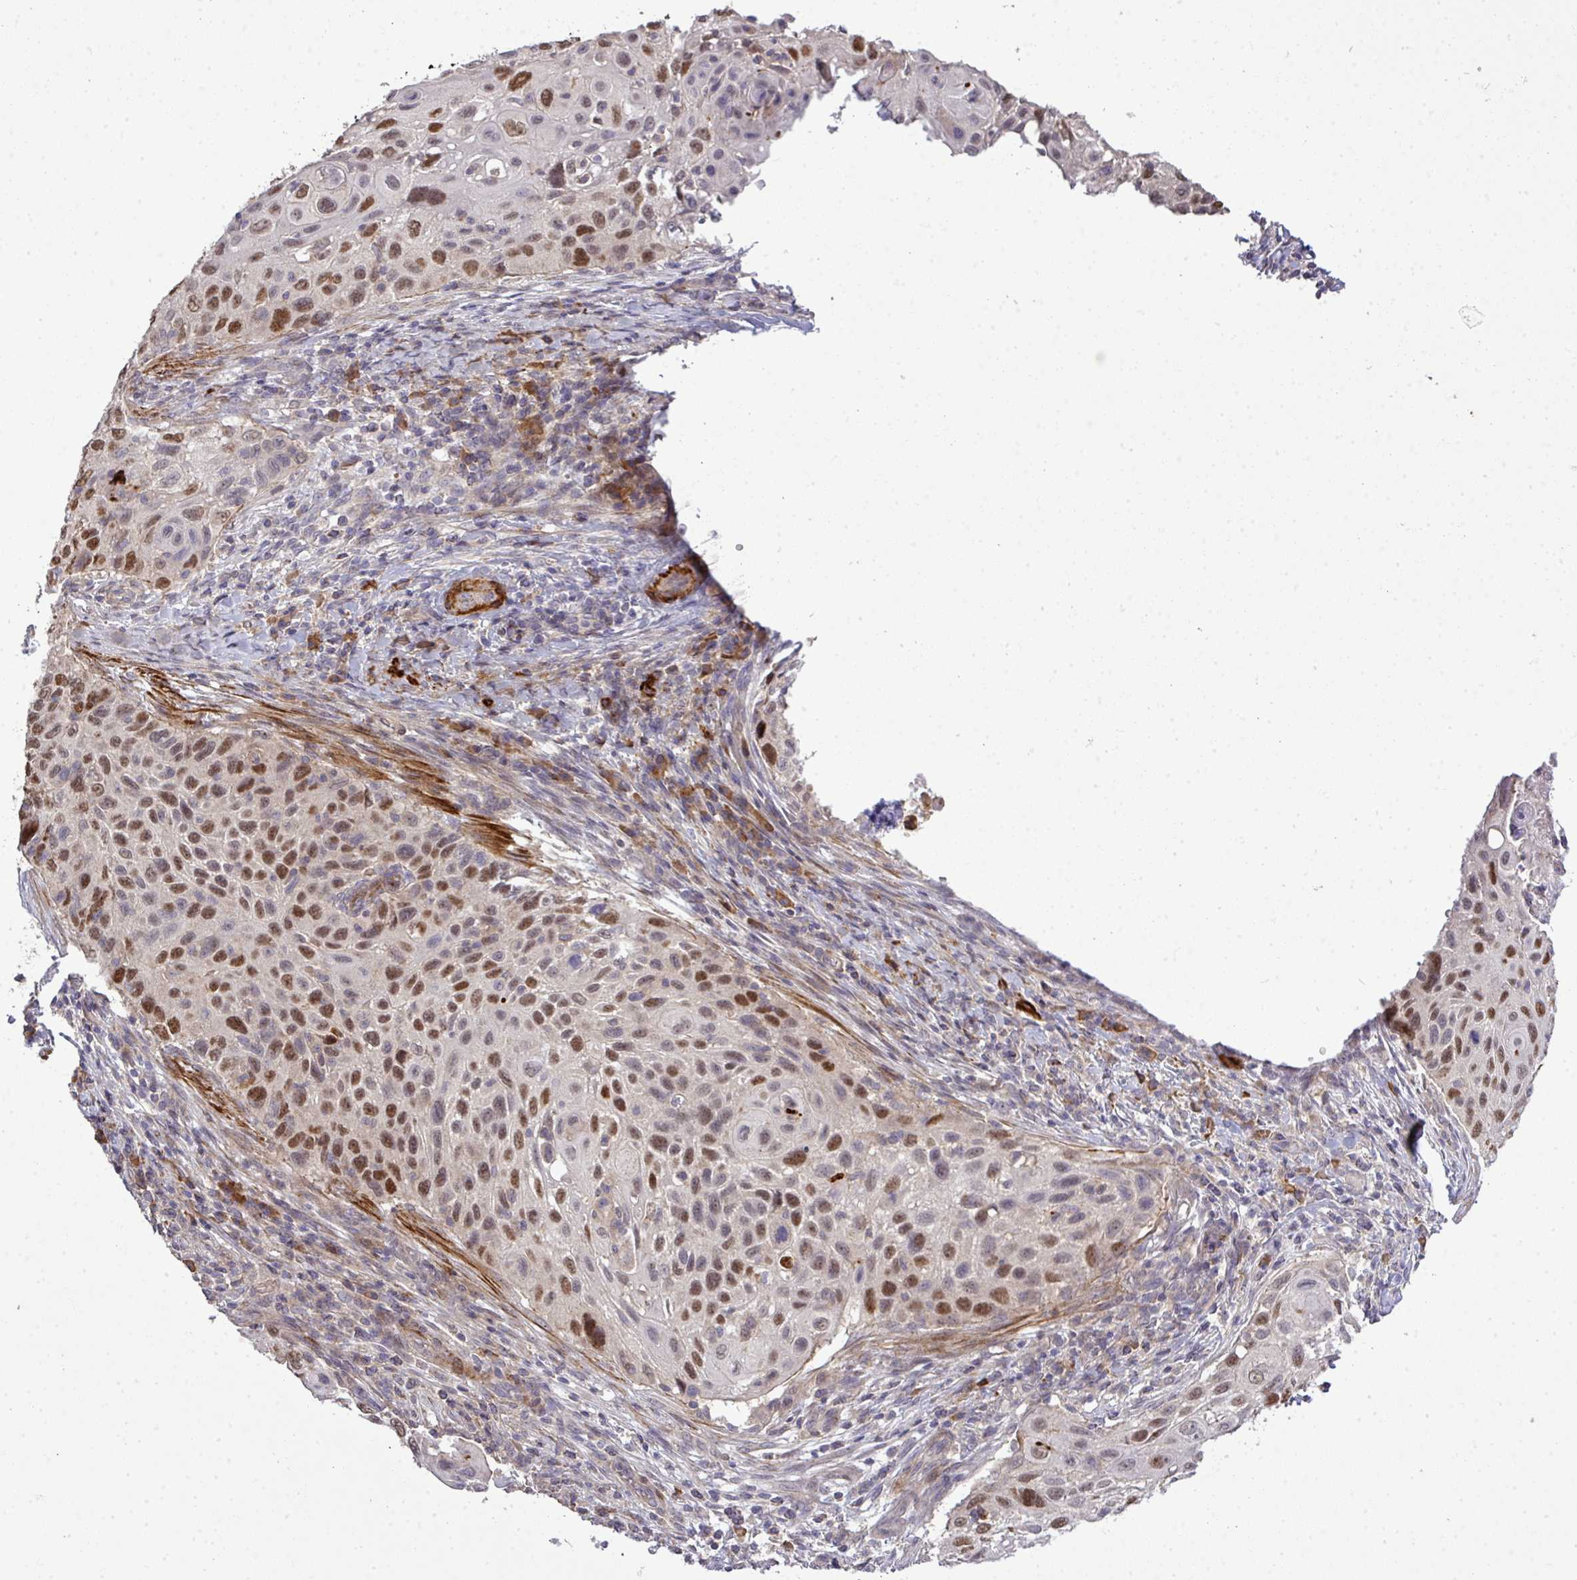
{"staining": {"intensity": "moderate", "quantity": ">75%", "location": "nuclear"}, "tissue": "cervical cancer", "cell_type": "Tumor cells", "image_type": "cancer", "snomed": [{"axis": "morphology", "description": "Squamous cell carcinoma, NOS"}, {"axis": "topography", "description": "Cervix"}], "caption": "Protein expression analysis of cervical squamous cell carcinoma reveals moderate nuclear staining in about >75% of tumor cells.", "gene": "TPRA1", "patient": {"sex": "female", "age": 70}}